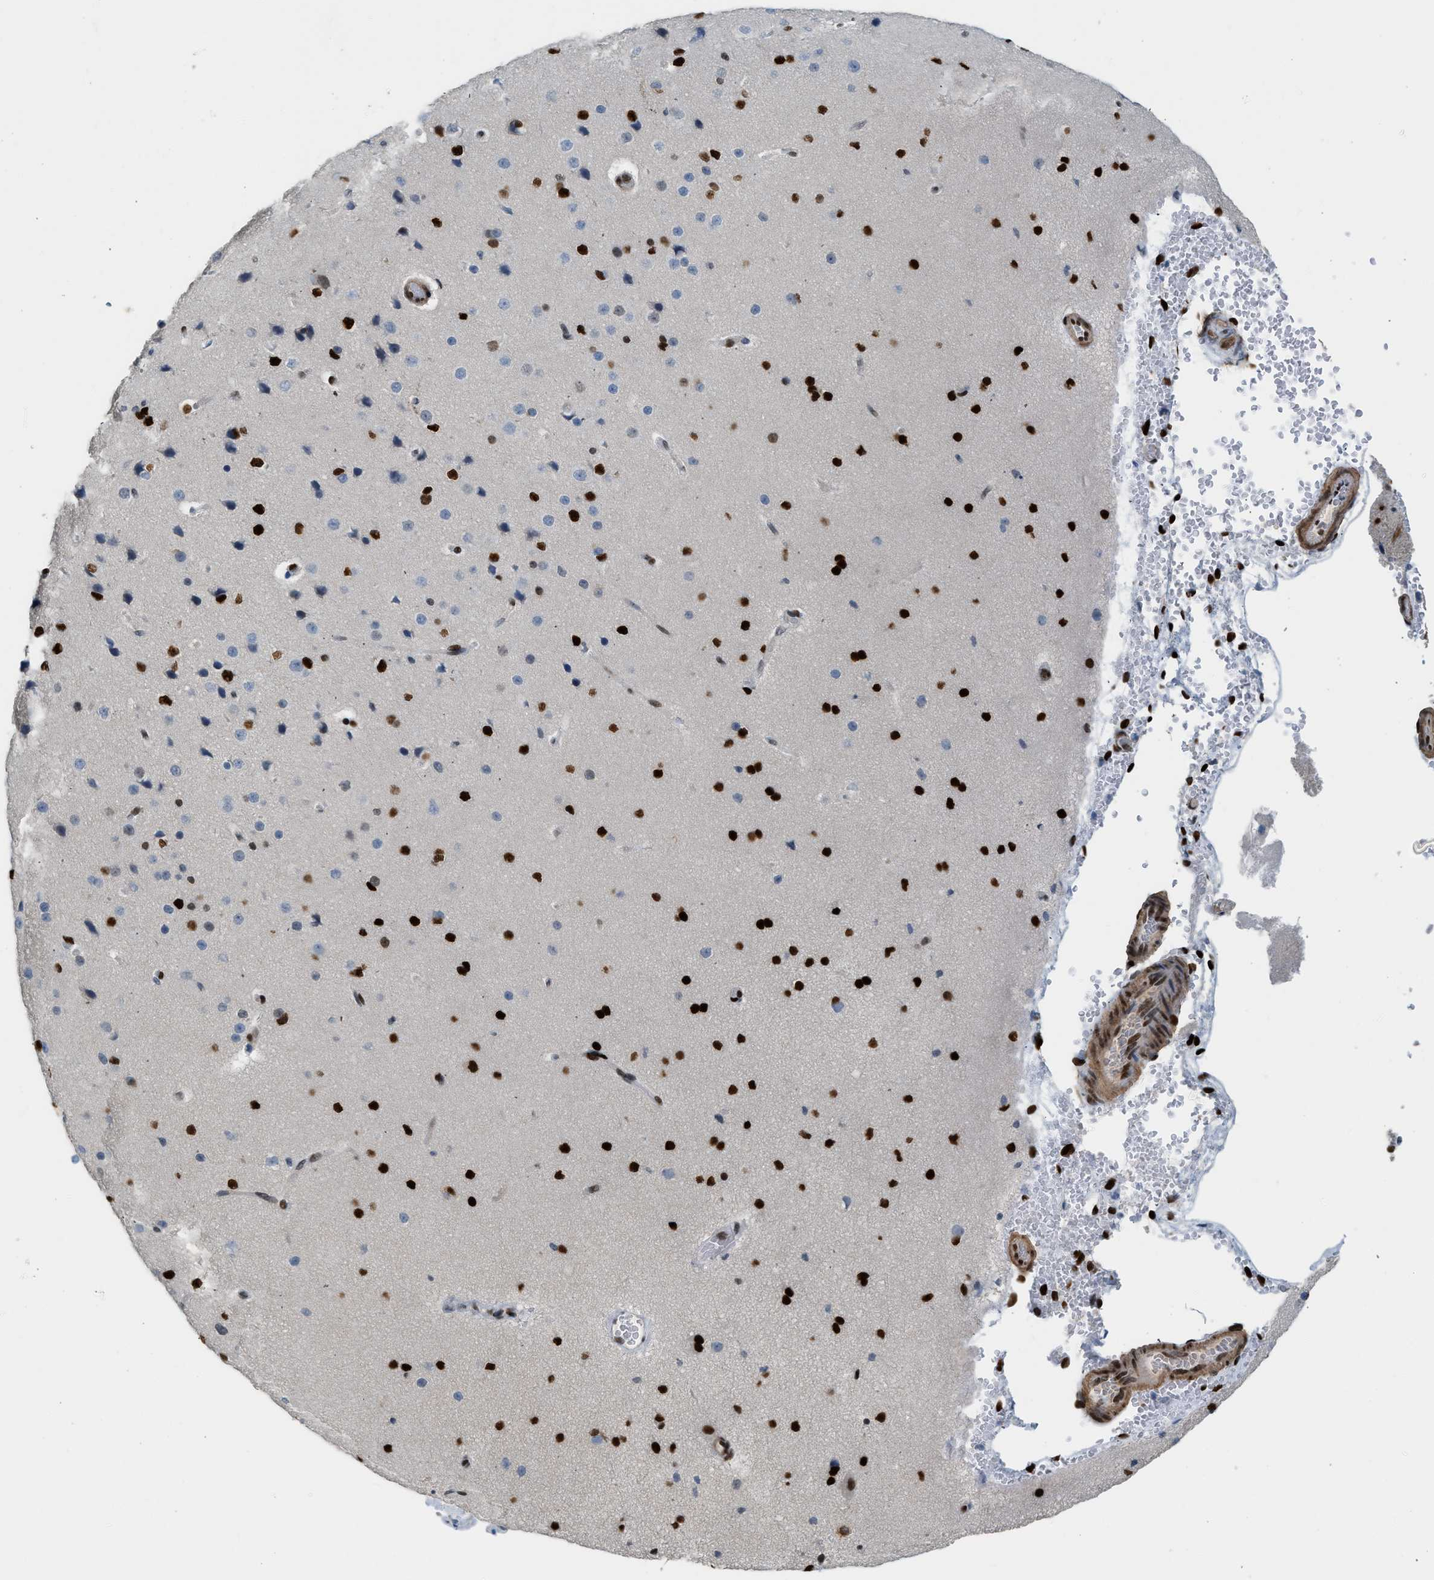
{"staining": {"intensity": "moderate", "quantity": ">75%", "location": "cytoplasmic/membranous,nuclear"}, "tissue": "cerebral cortex", "cell_type": "Endothelial cells", "image_type": "normal", "snomed": [{"axis": "morphology", "description": "Normal tissue, NOS"}, {"axis": "morphology", "description": "Developmental malformation"}, {"axis": "topography", "description": "Cerebral cortex"}], "caption": "Immunohistochemical staining of benign human cerebral cortex demonstrates moderate cytoplasmic/membranous,nuclear protein expression in about >75% of endothelial cells. (Stains: DAB in brown, nuclei in blue, Microscopy: brightfield microscopy at high magnification).", "gene": "ZBTB20", "patient": {"sex": "female", "age": 30}}